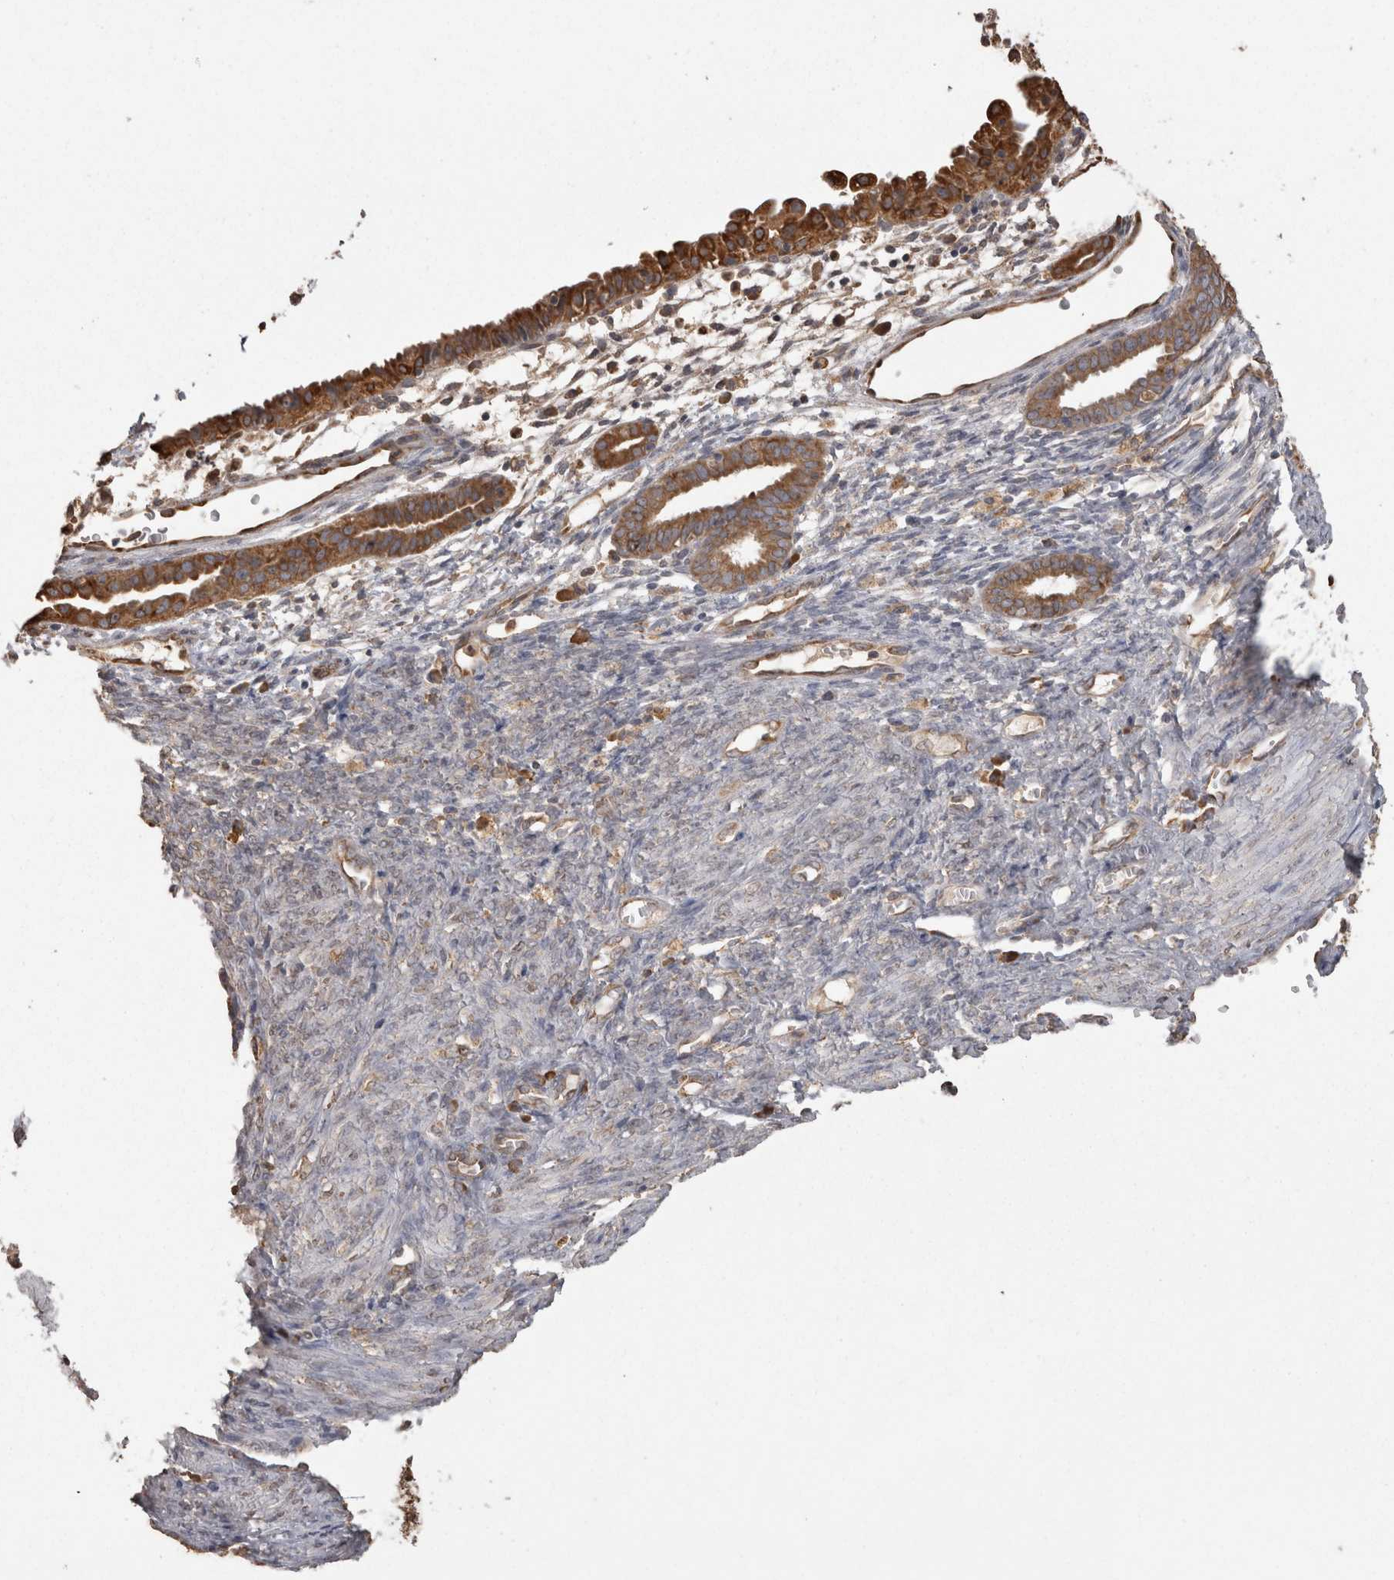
{"staining": {"intensity": "strong", "quantity": ">75%", "location": "cytoplasmic/membranous"}, "tissue": "cervical cancer", "cell_type": "Tumor cells", "image_type": "cancer", "snomed": [{"axis": "morphology", "description": "Normal tissue, NOS"}, {"axis": "morphology", "description": "Adenocarcinoma, NOS"}, {"axis": "topography", "description": "Cervix"}, {"axis": "topography", "description": "Endometrium"}], "caption": "DAB immunohistochemical staining of cervical adenocarcinoma reveals strong cytoplasmic/membranous protein expression in approximately >75% of tumor cells.", "gene": "PON2", "patient": {"sex": "female", "age": 86}}